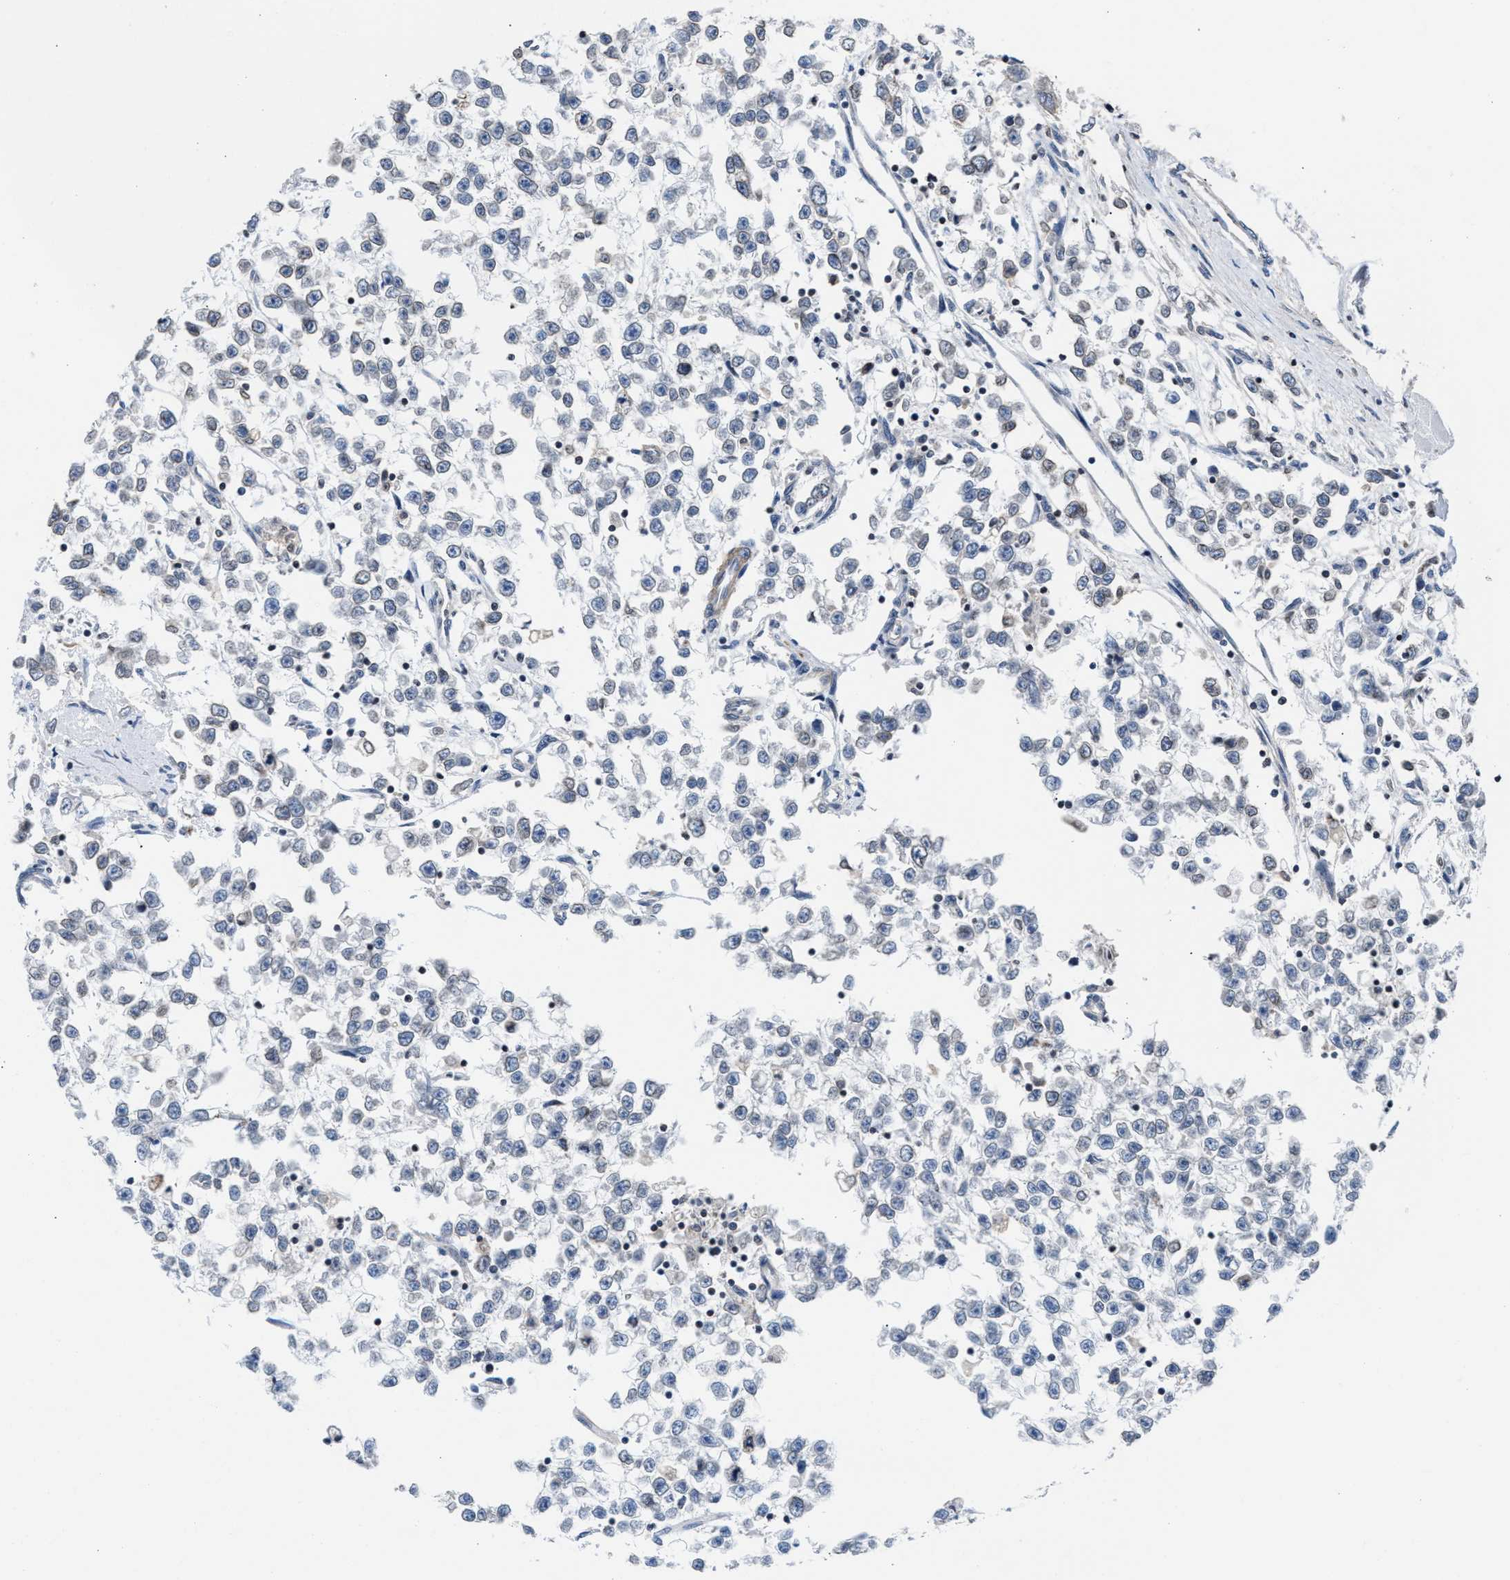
{"staining": {"intensity": "weak", "quantity": "<25%", "location": "cytoplasmic/membranous"}, "tissue": "testis cancer", "cell_type": "Tumor cells", "image_type": "cancer", "snomed": [{"axis": "morphology", "description": "Seminoma, NOS"}, {"axis": "morphology", "description": "Carcinoma, Embryonal, NOS"}, {"axis": "topography", "description": "Testis"}], "caption": "DAB (3,3'-diaminobenzidine) immunohistochemical staining of testis cancer demonstrates no significant expression in tumor cells.", "gene": "MYH3", "patient": {"sex": "male", "age": 51}}